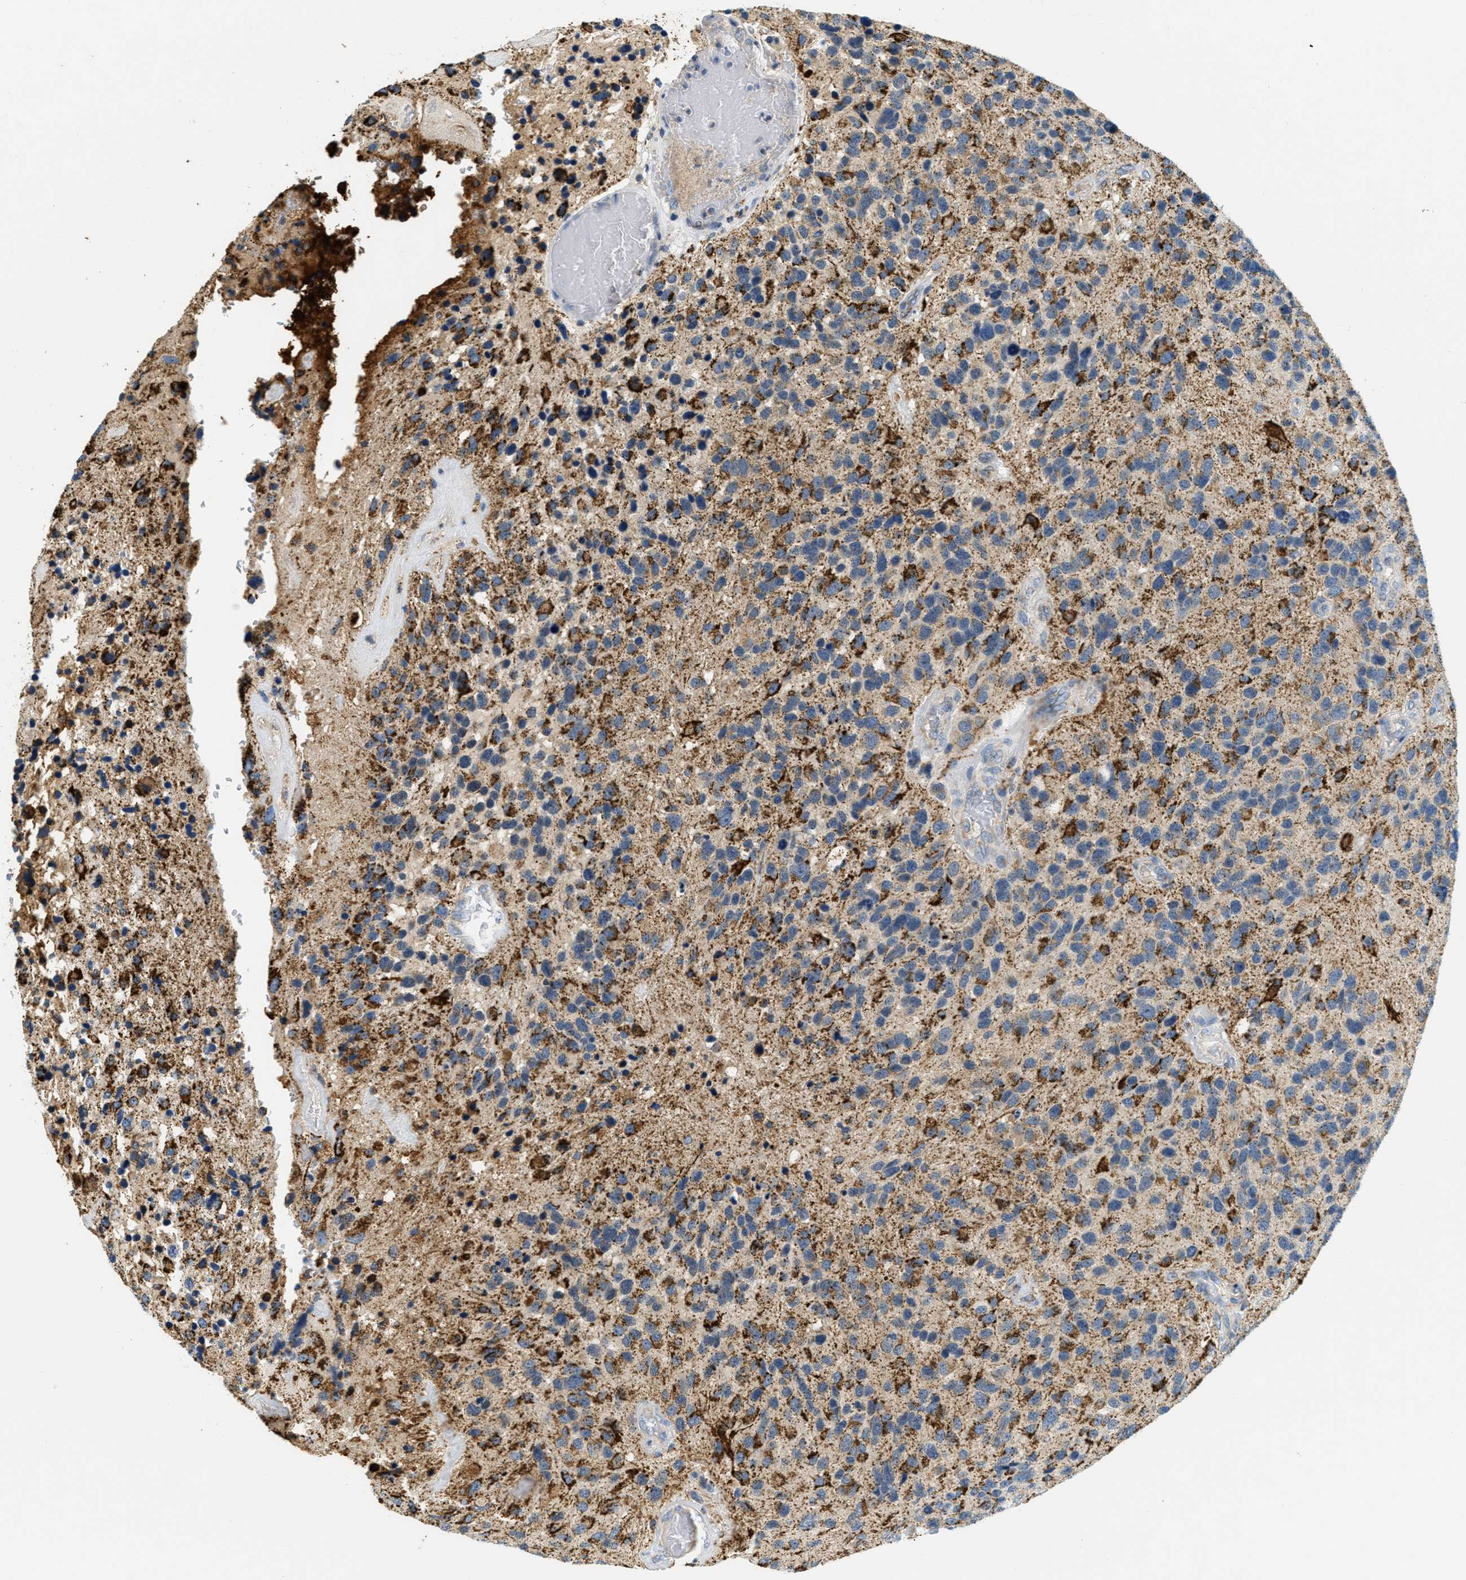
{"staining": {"intensity": "strong", "quantity": "<25%", "location": "cytoplasmic/membranous"}, "tissue": "glioma", "cell_type": "Tumor cells", "image_type": "cancer", "snomed": [{"axis": "morphology", "description": "Glioma, malignant, High grade"}, {"axis": "topography", "description": "Brain"}], "caption": "Human malignant glioma (high-grade) stained for a protein (brown) reveals strong cytoplasmic/membranous positive expression in approximately <25% of tumor cells.", "gene": "HLCS", "patient": {"sex": "female", "age": 58}}